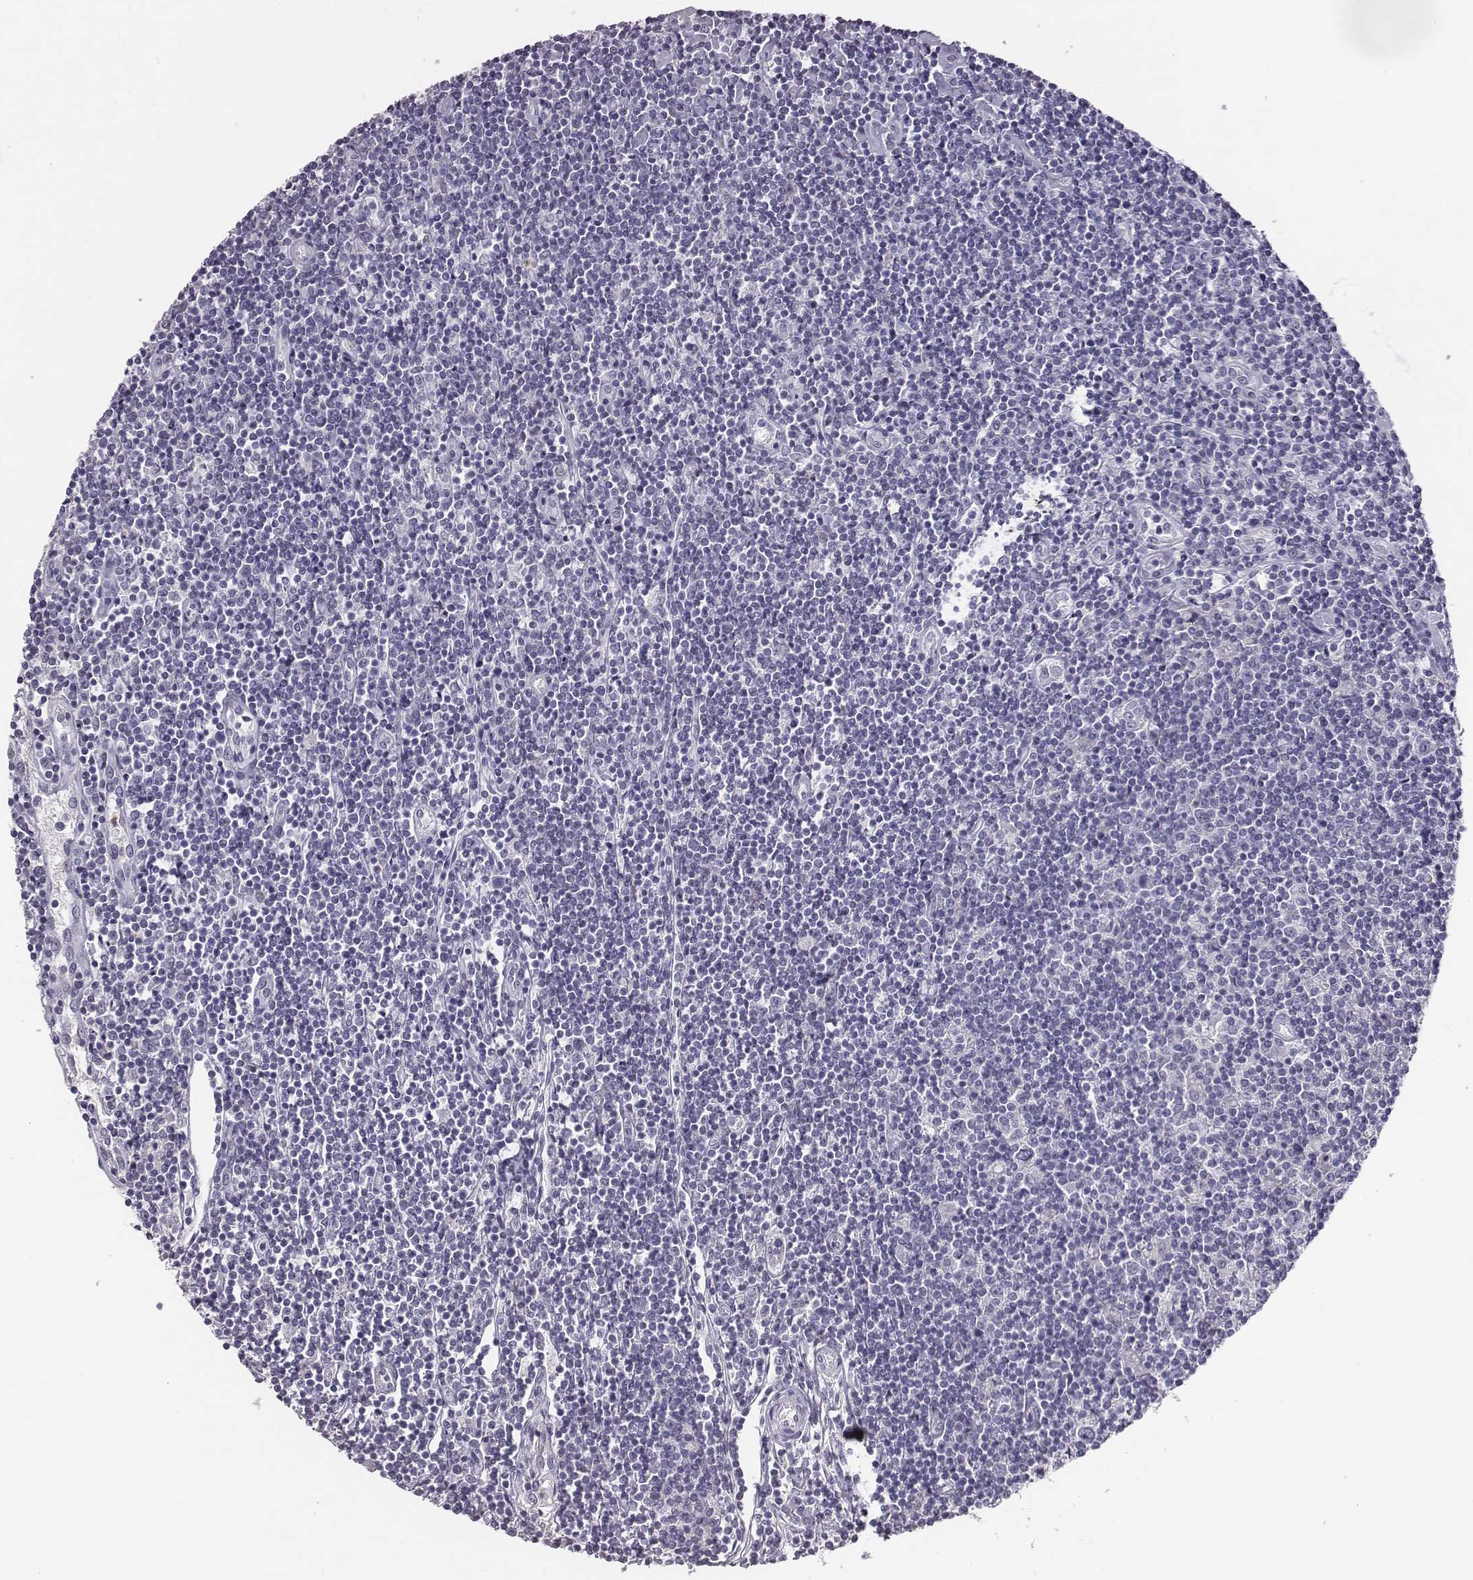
{"staining": {"intensity": "negative", "quantity": "none", "location": "none"}, "tissue": "lymphoma", "cell_type": "Tumor cells", "image_type": "cancer", "snomed": [{"axis": "morphology", "description": "Hodgkin's disease, NOS"}, {"axis": "topography", "description": "Lymph node"}], "caption": "This histopathology image is of lymphoma stained with immunohistochemistry to label a protein in brown with the nuclei are counter-stained blue. There is no expression in tumor cells. (DAB immunohistochemistry (IHC) visualized using brightfield microscopy, high magnification).", "gene": "ADAM7", "patient": {"sex": "male", "age": 40}}